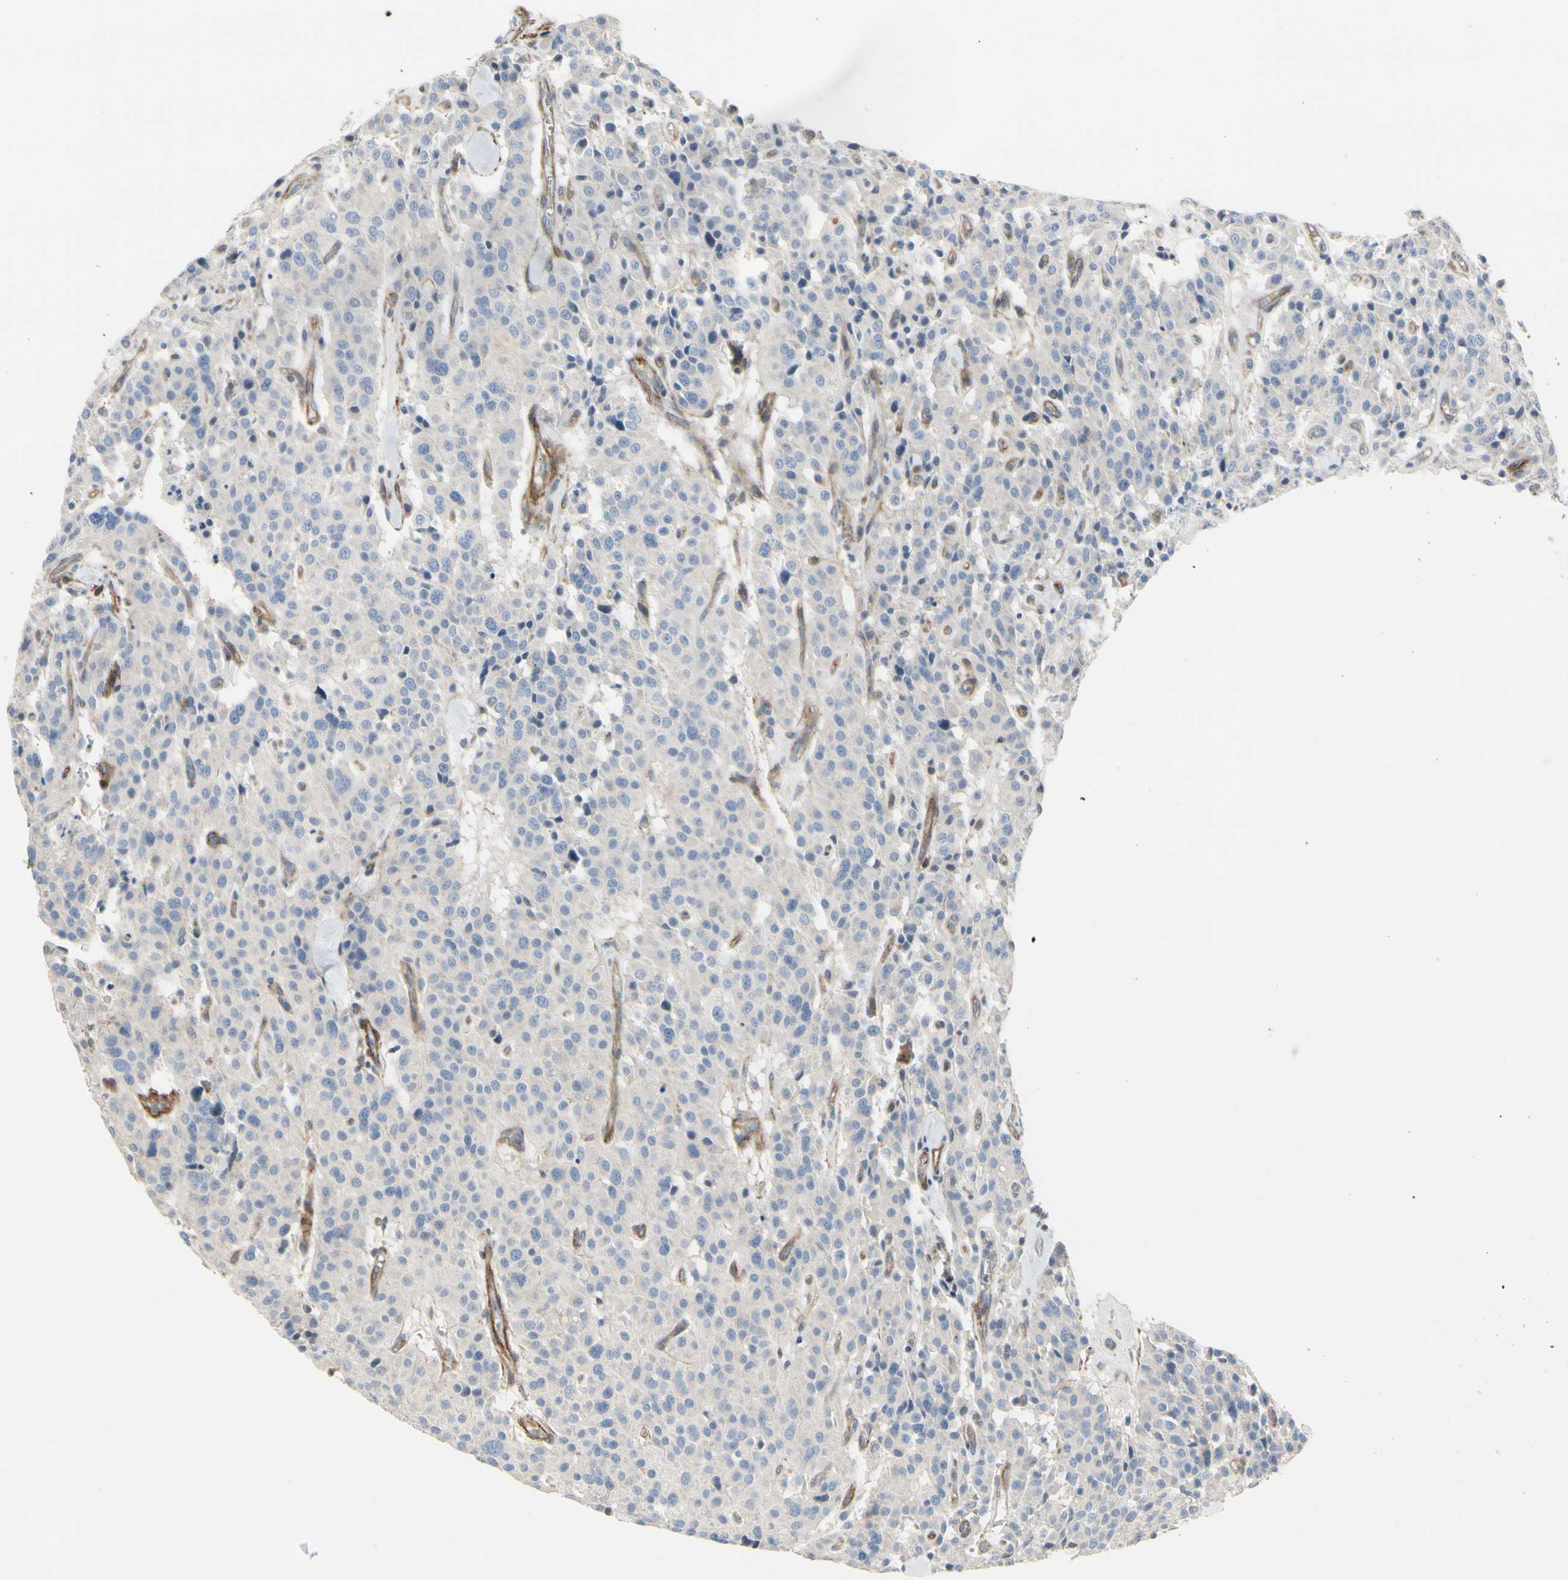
{"staining": {"intensity": "negative", "quantity": "none", "location": "none"}, "tissue": "carcinoid", "cell_type": "Tumor cells", "image_type": "cancer", "snomed": [{"axis": "morphology", "description": "Carcinoid, malignant, NOS"}, {"axis": "topography", "description": "Lung"}], "caption": "This is an immunohistochemistry (IHC) micrograph of human malignant carcinoid. There is no expression in tumor cells.", "gene": "TPM1", "patient": {"sex": "male", "age": 30}}